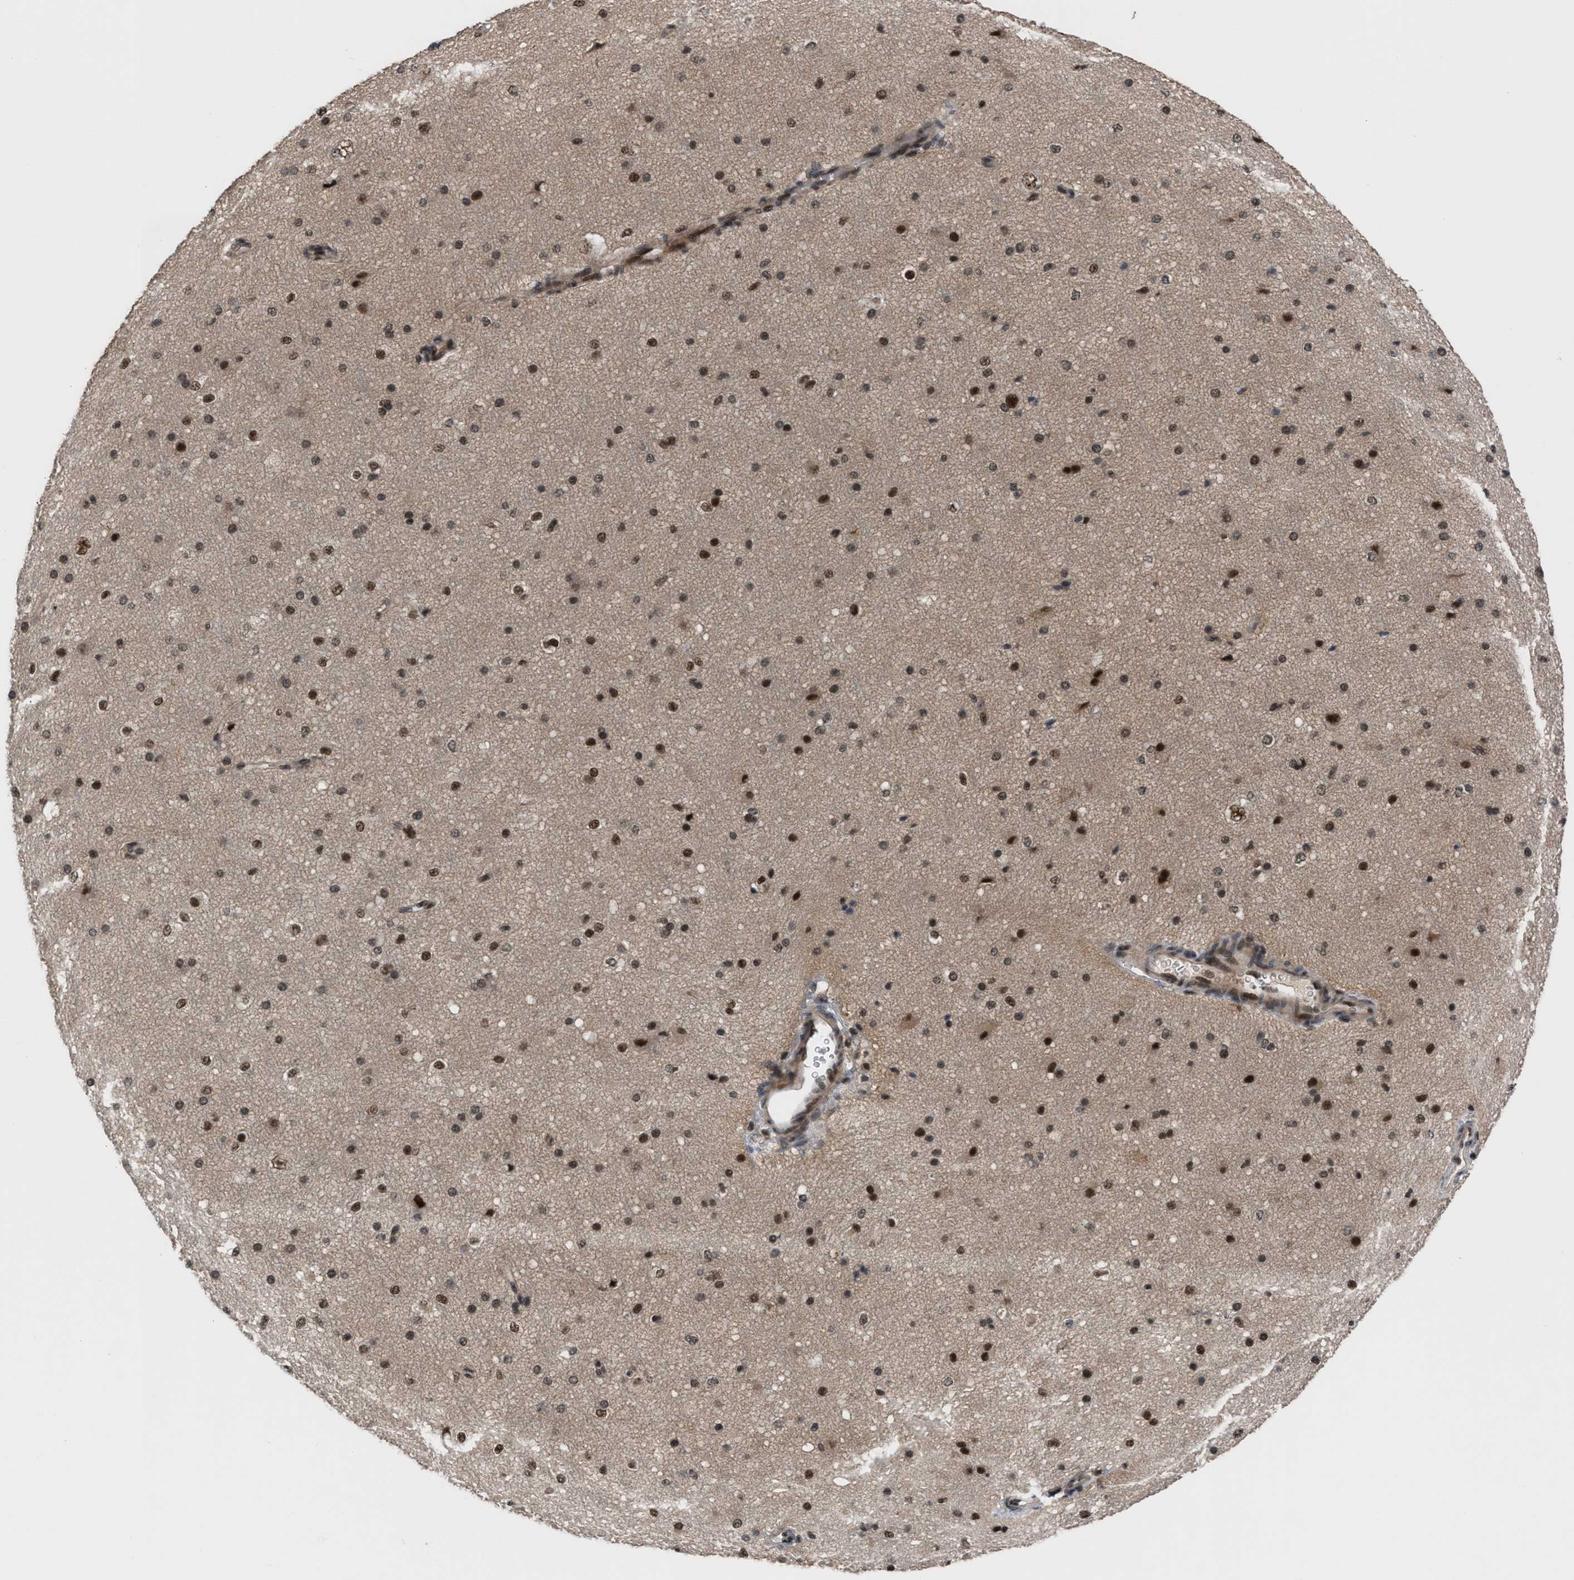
{"staining": {"intensity": "moderate", "quantity": ">75%", "location": "cytoplasmic/membranous,nuclear"}, "tissue": "cerebral cortex", "cell_type": "Endothelial cells", "image_type": "normal", "snomed": [{"axis": "morphology", "description": "Normal tissue, NOS"}, {"axis": "morphology", "description": "Developmental malformation"}, {"axis": "topography", "description": "Cerebral cortex"}], "caption": "Protein staining shows moderate cytoplasmic/membranous,nuclear staining in about >75% of endothelial cells in unremarkable cerebral cortex.", "gene": "PRPF4", "patient": {"sex": "female", "age": 30}}